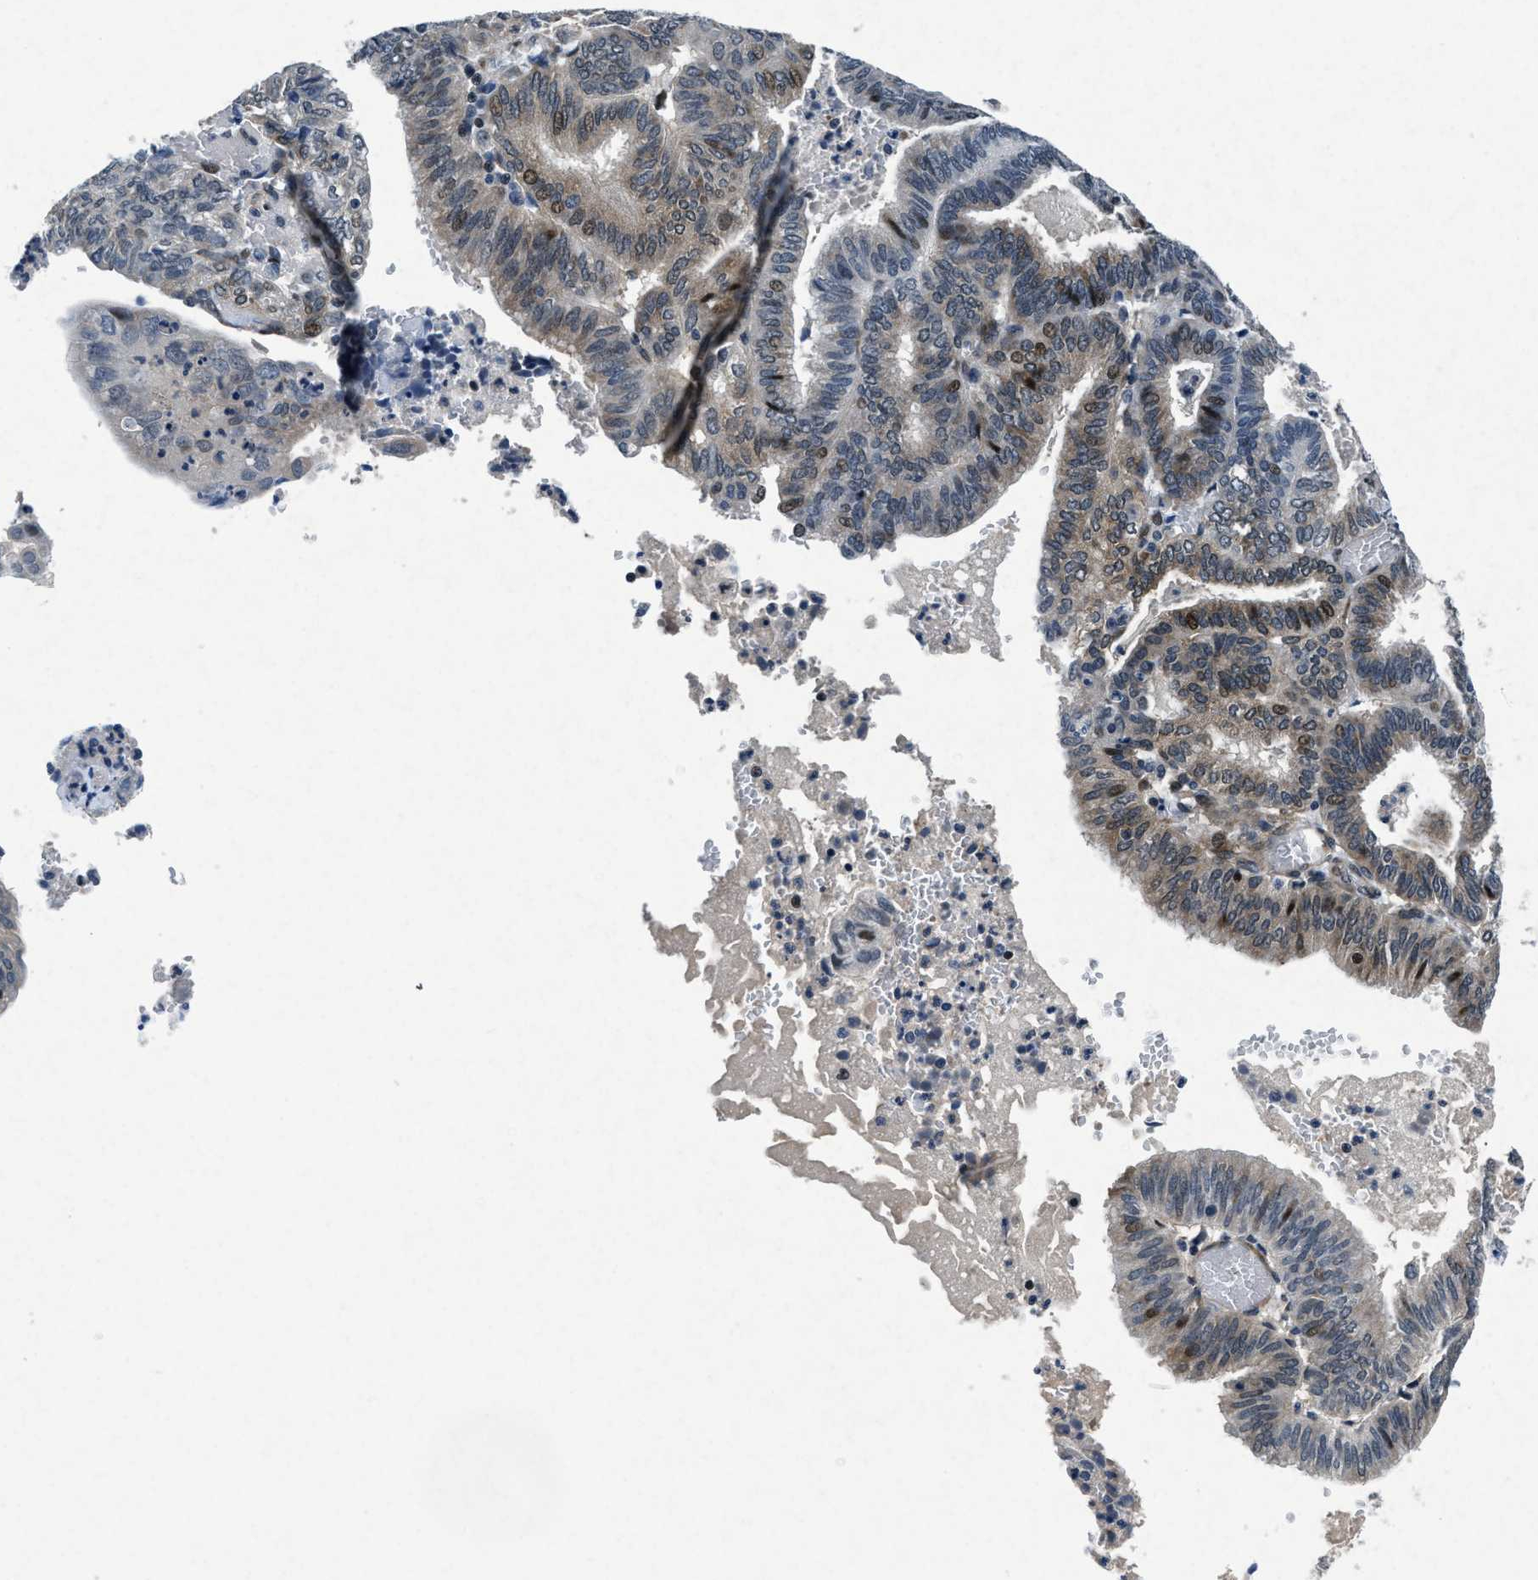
{"staining": {"intensity": "weak", "quantity": "25%-75%", "location": "cytoplasmic/membranous"}, "tissue": "endometrial cancer", "cell_type": "Tumor cells", "image_type": "cancer", "snomed": [{"axis": "morphology", "description": "Adenocarcinoma, NOS"}, {"axis": "topography", "description": "Uterus"}], "caption": "A brown stain shows weak cytoplasmic/membranous staining of a protein in endometrial adenocarcinoma tumor cells.", "gene": "PHLDA1", "patient": {"sex": "female", "age": 60}}